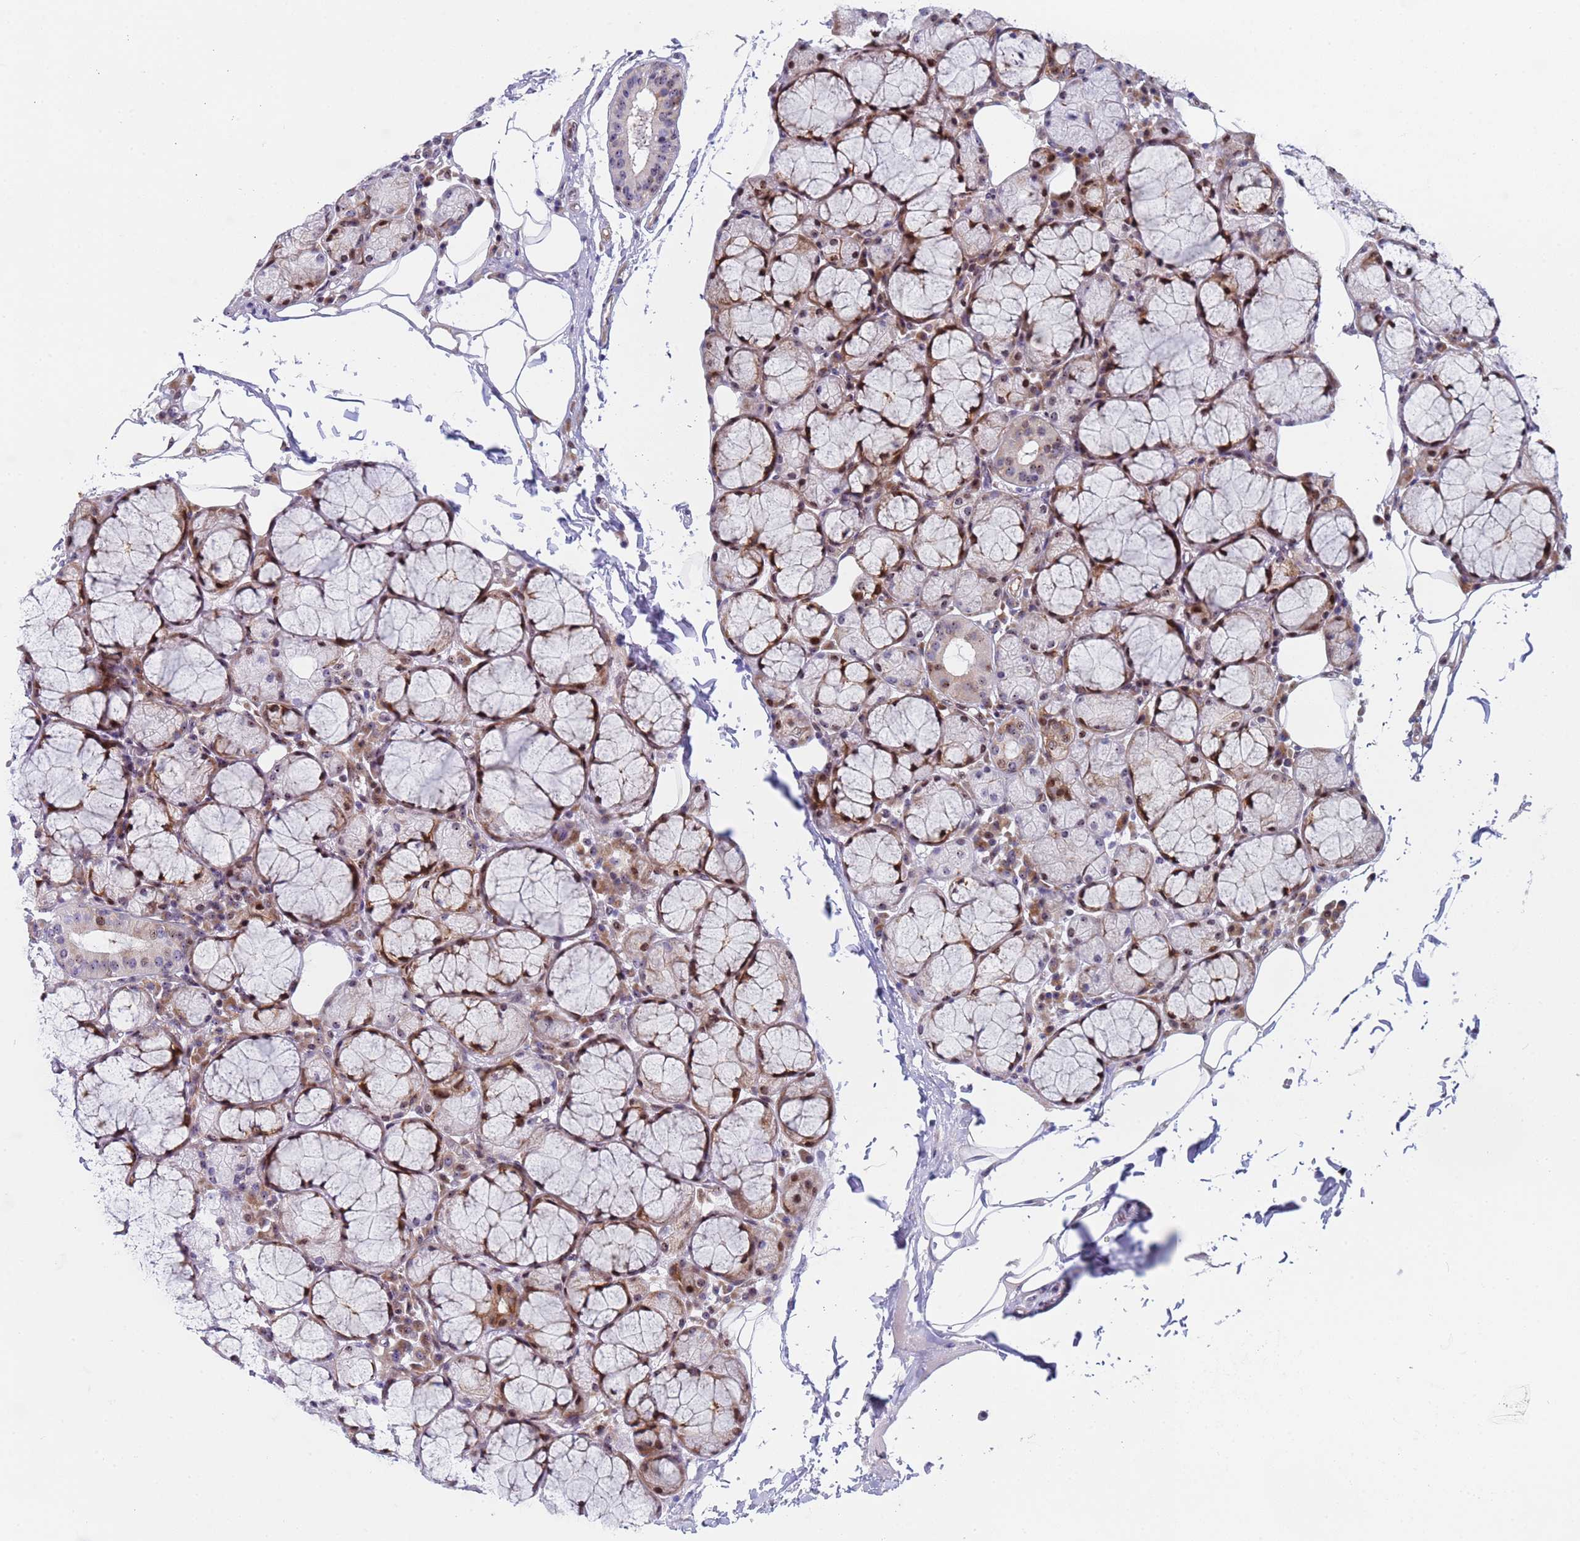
{"staining": {"intensity": "moderate", "quantity": "25%-75%", "location": "cytoplasmic/membranous,nuclear"}, "tissue": "oral mucosa", "cell_type": "Squamous epithelial cells", "image_type": "normal", "snomed": [{"axis": "morphology", "description": "Normal tissue, NOS"}, {"axis": "topography", "description": "Skeletal muscle"}, {"axis": "topography", "description": "Oral tissue"}, {"axis": "topography", "description": "Salivary gland"}, {"axis": "topography", "description": "Peripheral nerve tissue"}], "caption": "Moderate cytoplasmic/membranous,nuclear positivity for a protein is identified in approximately 25%-75% of squamous epithelial cells of normal oral mucosa using immunohistochemistry.", "gene": "POP5", "patient": {"sex": "male", "age": 54}}